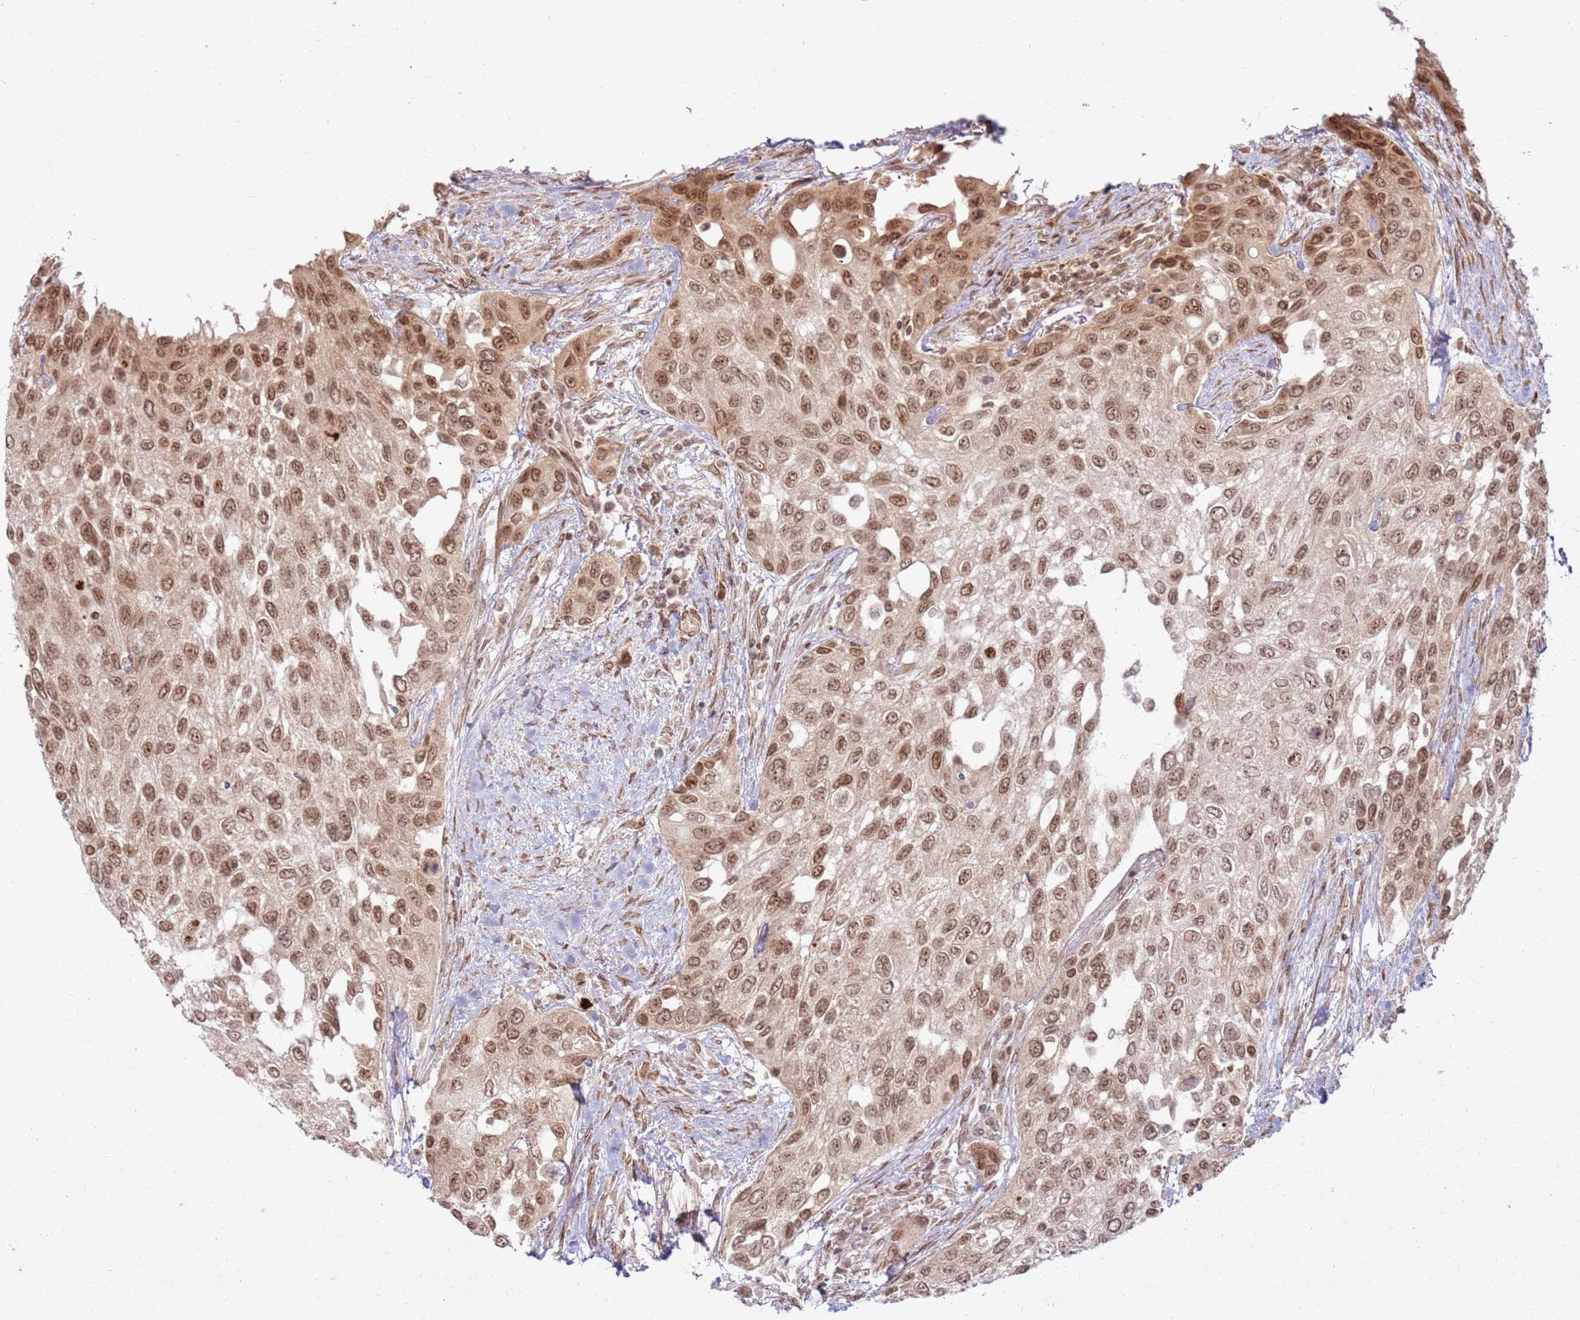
{"staining": {"intensity": "moderate", "quantity": ">75%", "location": "nuclear"}, "tissue": "urothelial cancer", "cell_type": "Tumor cells", "image_type": "cancer", "snomed": [{"axis": "morphology", "description": "Normal tissue, NOS"}, {"axis": "morphology", "description": "Urothelial carcinoma, High grade"}, {"axis": "topography", "description": "Vascular tissue"}, {"axis": "topography", "description": "Urinary bladder"}], "caption": "Immunohistochemistry (IHC) histopathology image of neoplastic tissue: urothelial carcinoma (high-grade) stained using immunohistochemistry (IHC) displays medium levels of moderate protein expression localized specifically in the nuclear of tumor cells, appearing as a nuclear brown color.", "gene": "KLHL36", "patient": {"sex": "female", "age": 56}}